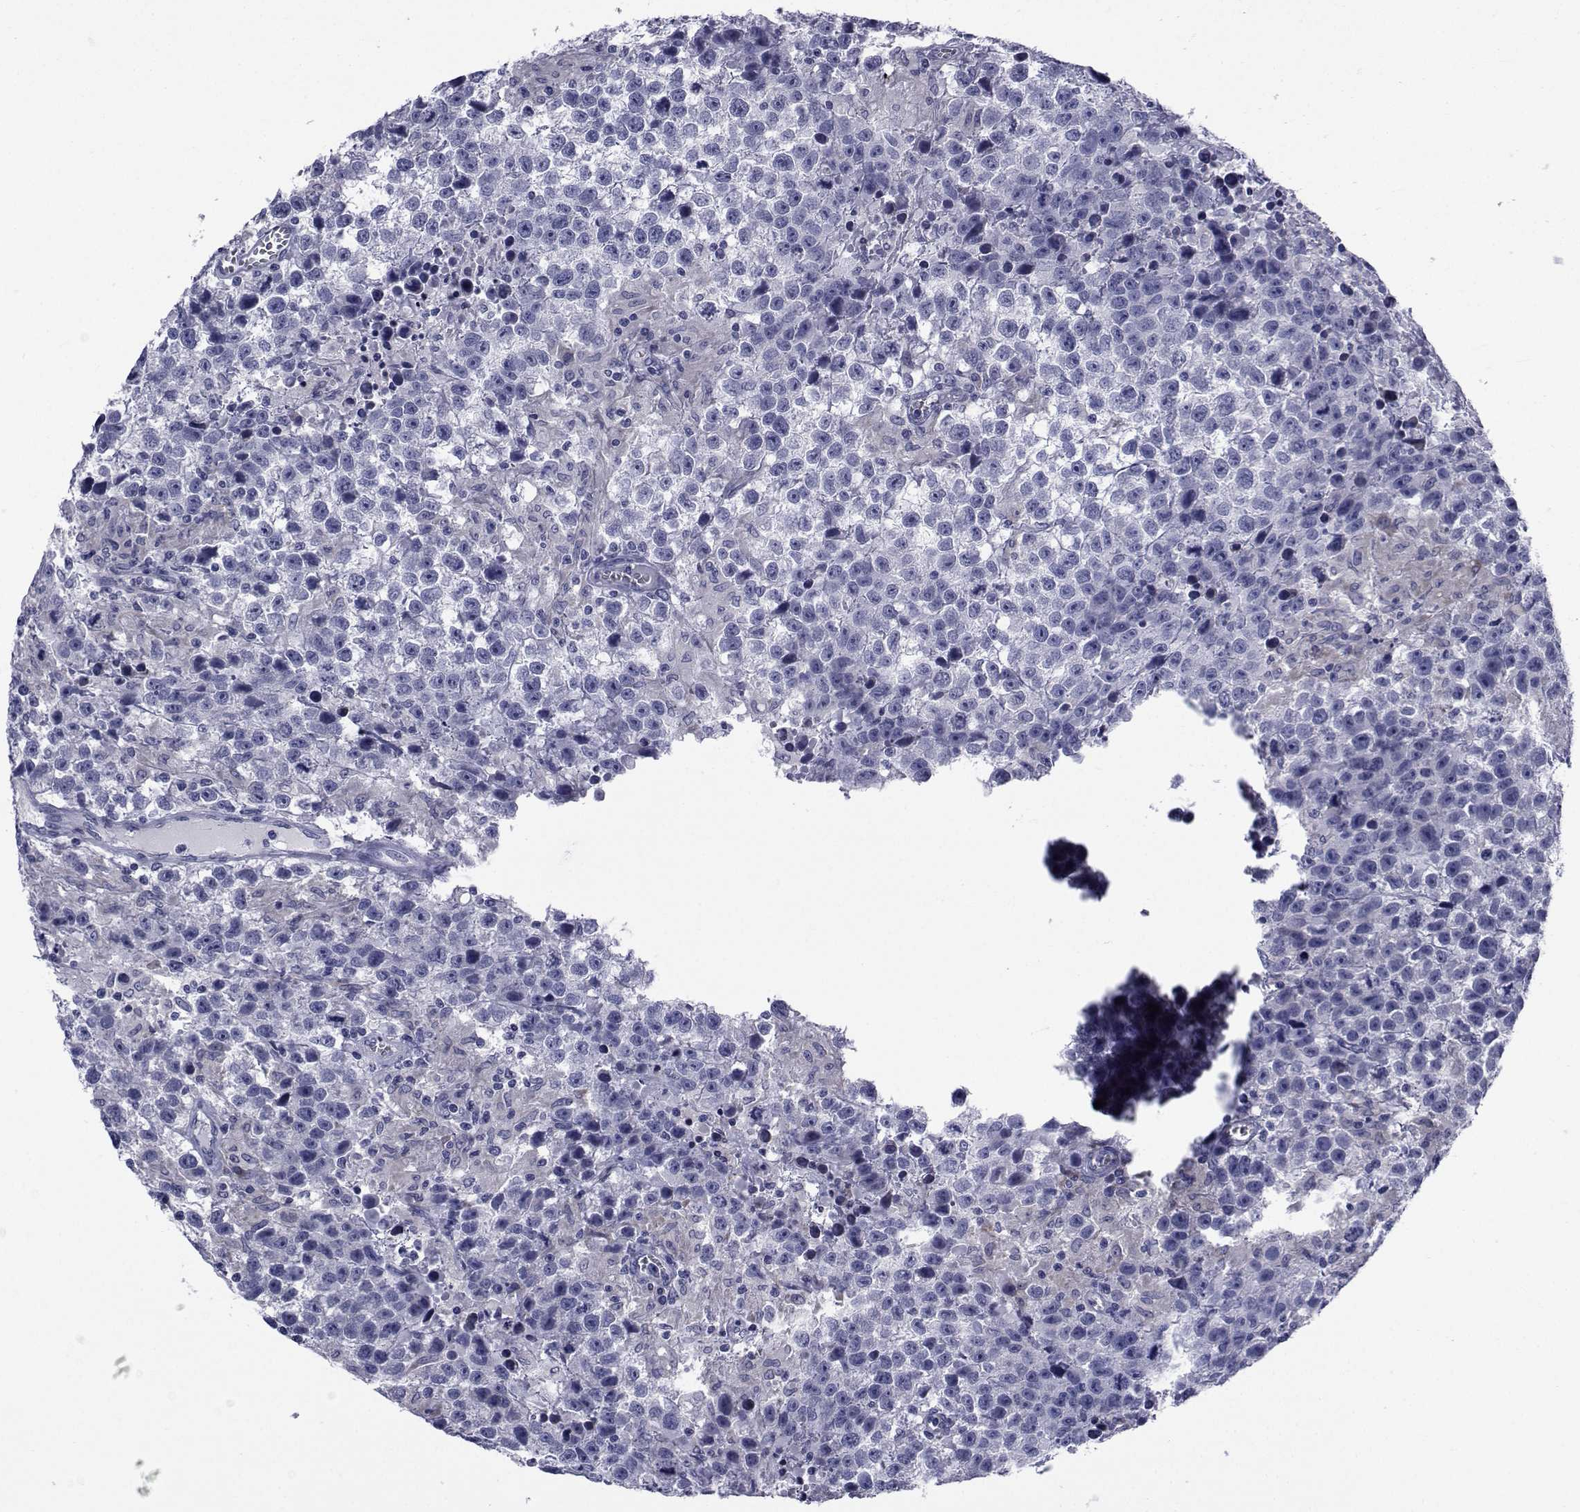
{"staining": {"intensity": "negative", "quantity": "none", "location": "none"}, "tissue": "testis cancer", "cell_type": "Tumor cells", "image_type": "cancer", "snomed": [{"axis": "morphology", "description": "Seminoma, NOS"}, {"axis": "topography", "description": "Testis"}], "caption": "Testis cancer stained for a protein using immunohistochemistry (IHC) demonstrates no expression tumor cells.", "gene": "ROPN1", "patient": {"sex": "male", "age": 43}}